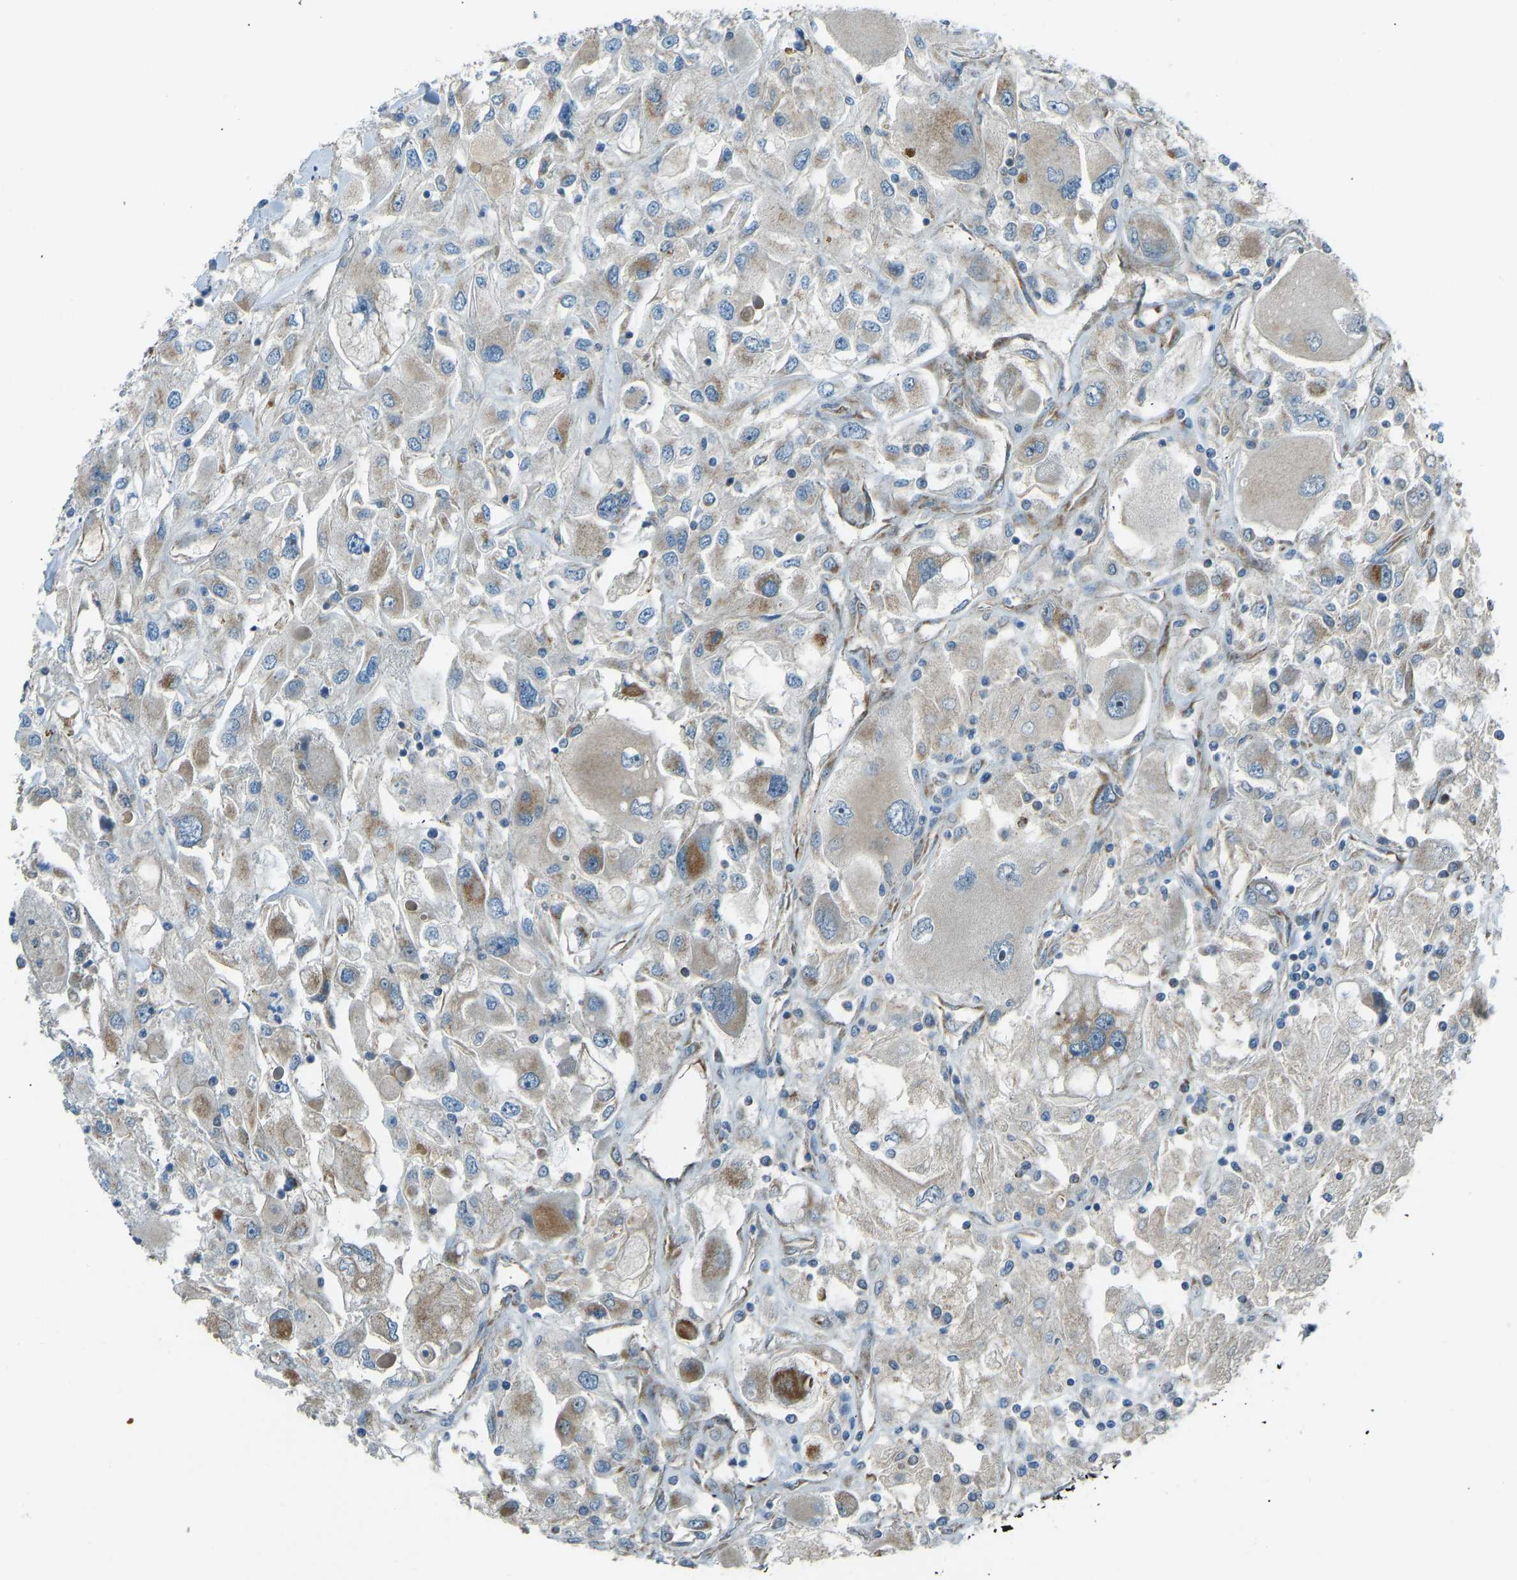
{"staining": {"intensity": "moderate", "quantity": ">75%", "location": "cytoplasmic/membranous"}, "tissue": "renal cancer", "cell_type": "Tumor cells", "image_type": "cancer", "snomed": [{"axis": "morphology", "description": "Adenocarcinoma, NOS"}, {"axis": "topography", "description": "Kidney"}], "caption": "High-power microscopy captured an IHC micrograph of renal adenocarcinoma, revealing moderate cytoplasmic/membranous positivity in approximately >75% of tumor cells.", "gene": "STAU2", "patient": {"sex": "female", "age": 52}}